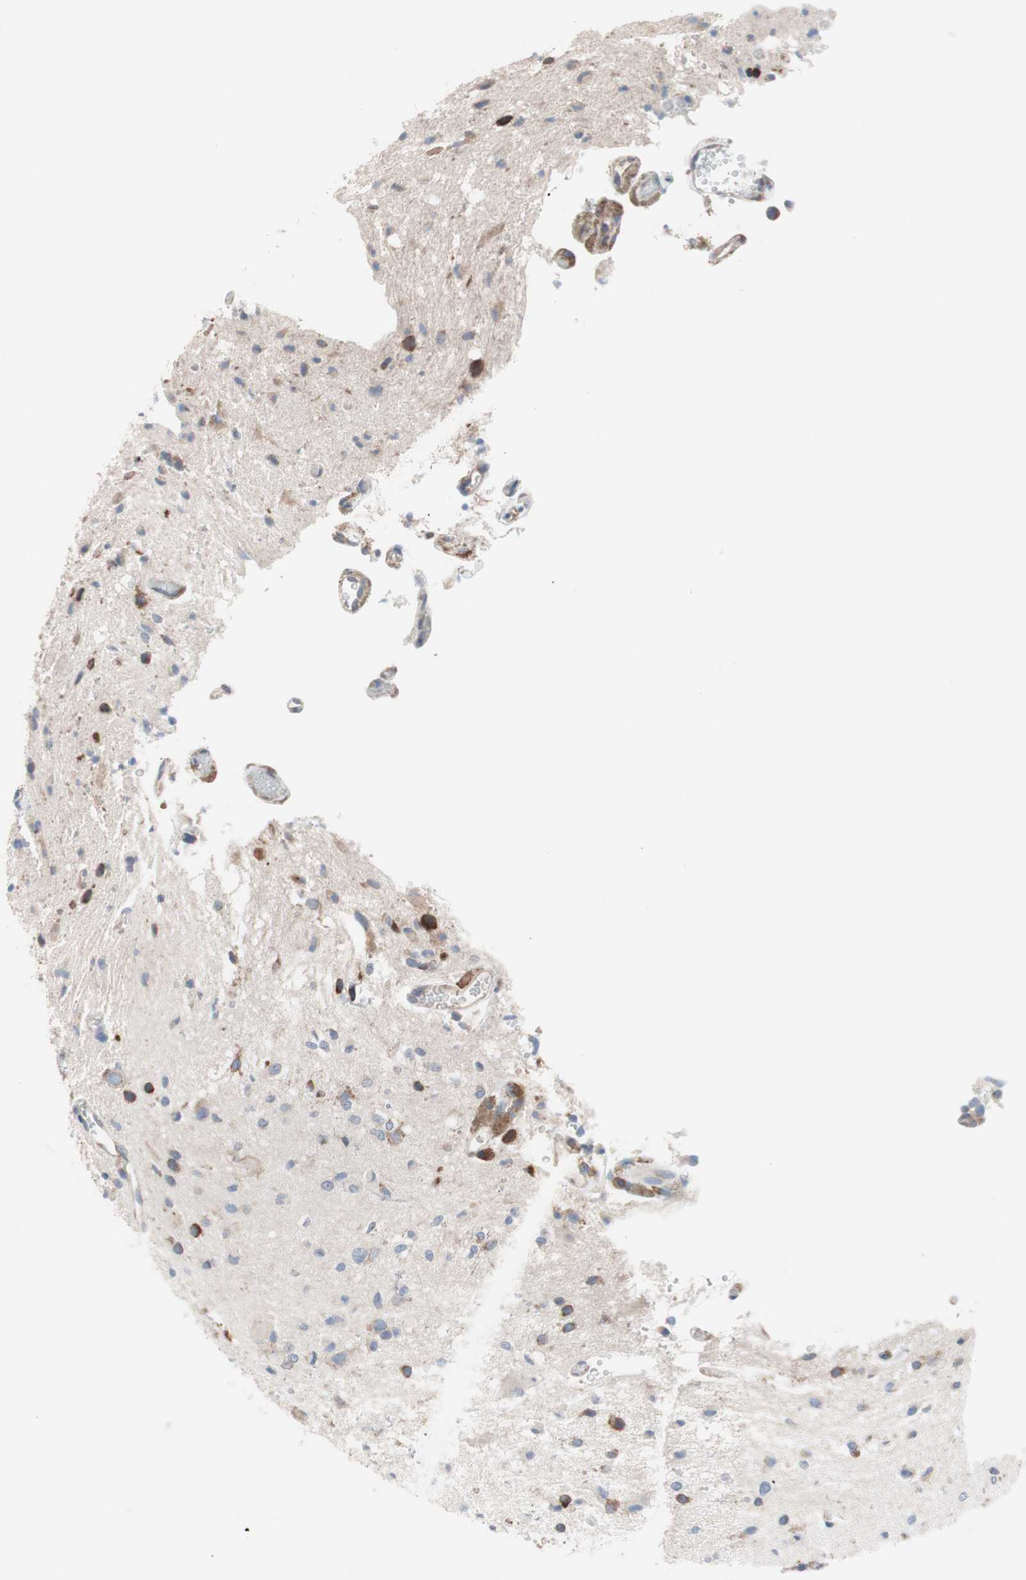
{"staining": {"intensity": "moderate", "quantity": "<25%", "location": "cytoplasmic/membranous"}, "tissue": "glioma", "cell_type": "Tumor cells", "image_type": "cancer", "snomed": [{"axis": "morphology", "description": "Glioma, malignant, High grade"}, {"axis": "topography", "description": "Brain"}], "caption": "Immunohistochemical staining of human high-grade glioma (malignant) exhibits low levels of moderate cytoplasmic/membranous protein positivity in about <25% of tumor cells. The staining was performed using DAB, with brown indicating positive protein expression. Nuclei are stained blue with hematoxylin.", "gene": "SLC27A4", "patient": {"sex": "male", "age": 47}}